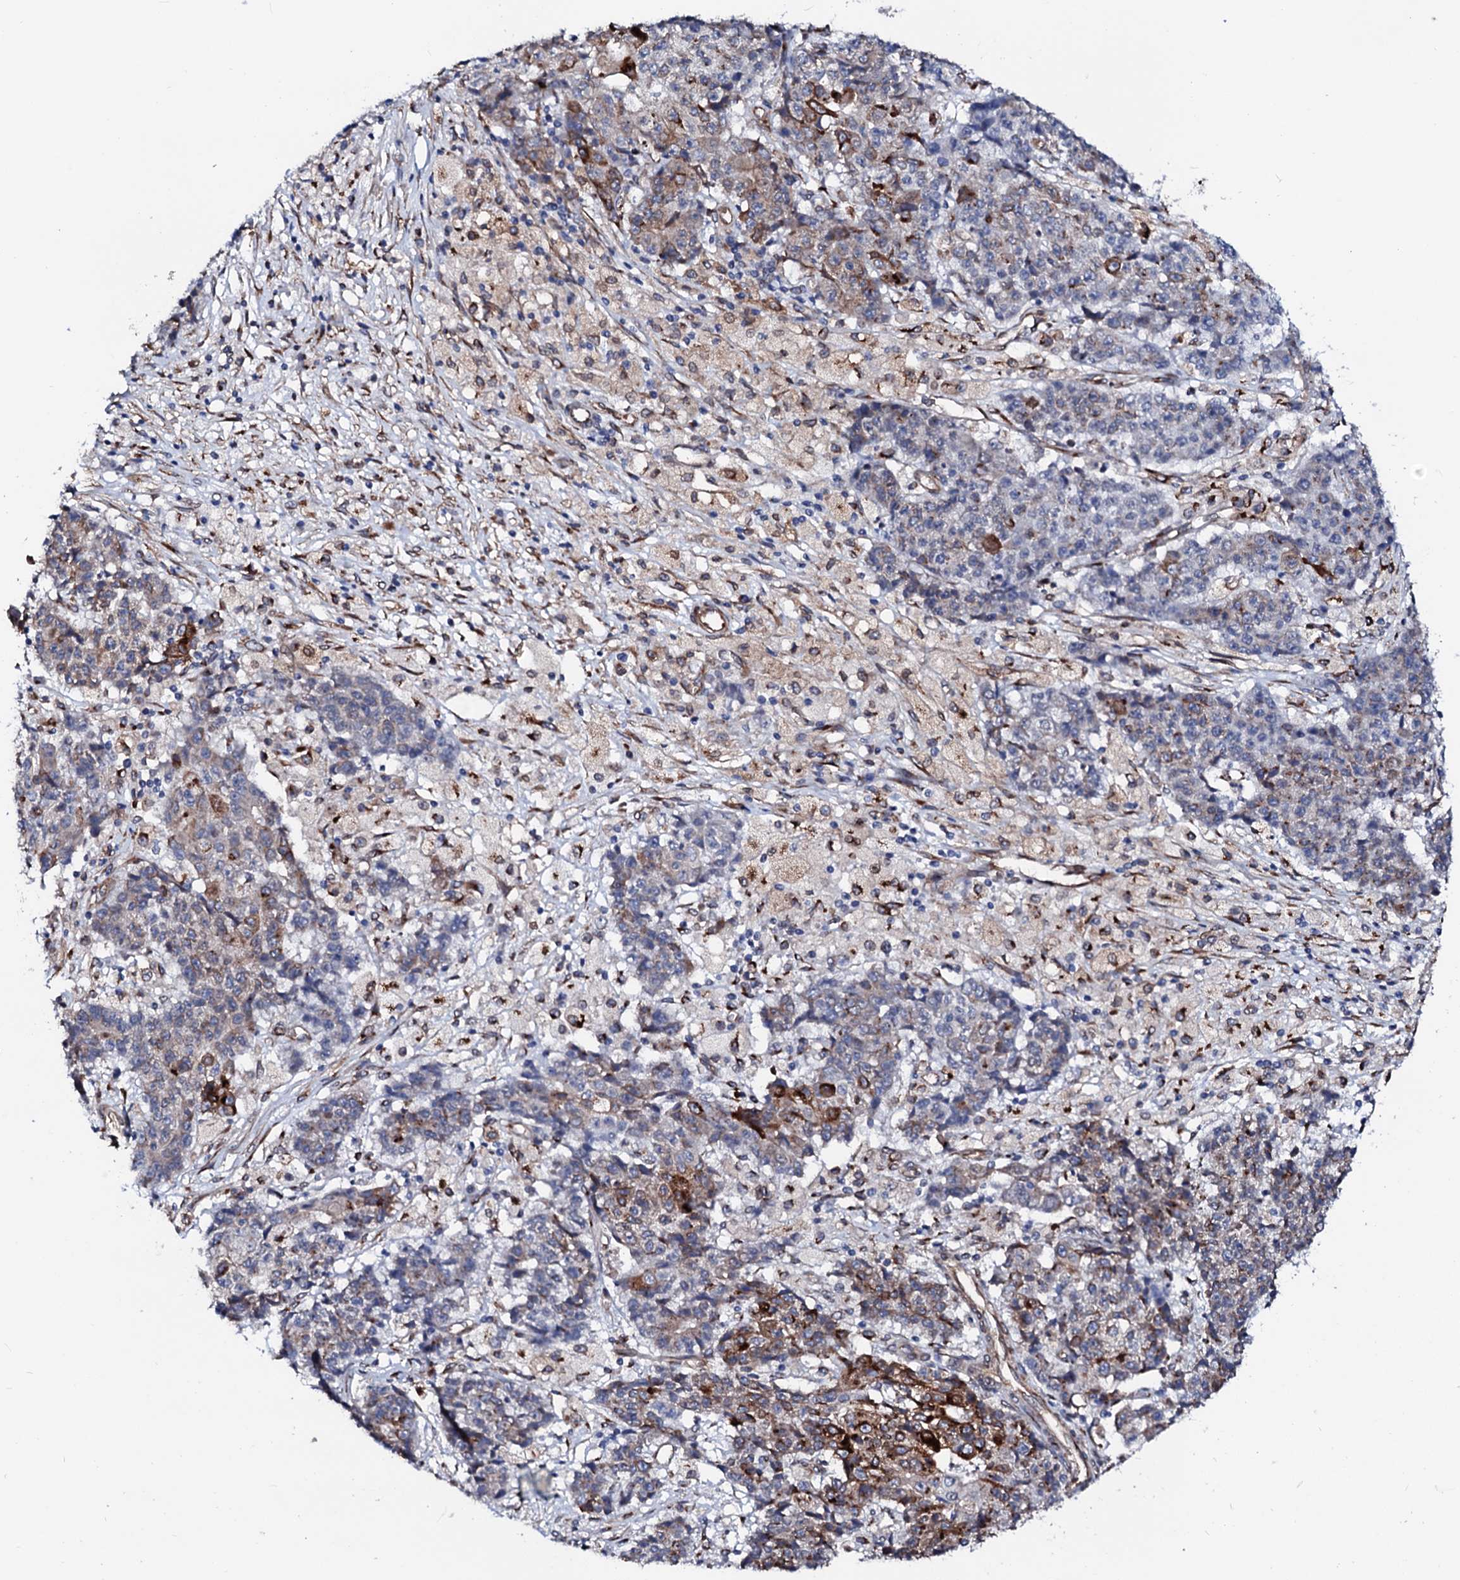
{"staining": {"intensity": "moderate", "quantity": "<25%", "location": "cytoplasmic/membranous"}, "tissue": "ovarian cancer", "cell_type": "Tumor cells", "image_type": "cancer", "snomed": [{"axis": "morphology", "description": "Carcinoma, endometroid"}, {"axis": "topography", "description": "Ovary"}], "caption": "Moderate cytoplasmic/membranous expression for a protein is present in about <25% of tumor cells of endometroid carcinoma (ovarian) using IHC.", "gene": "TMCO3", "patient": {"sex": "female", "age": 42}}